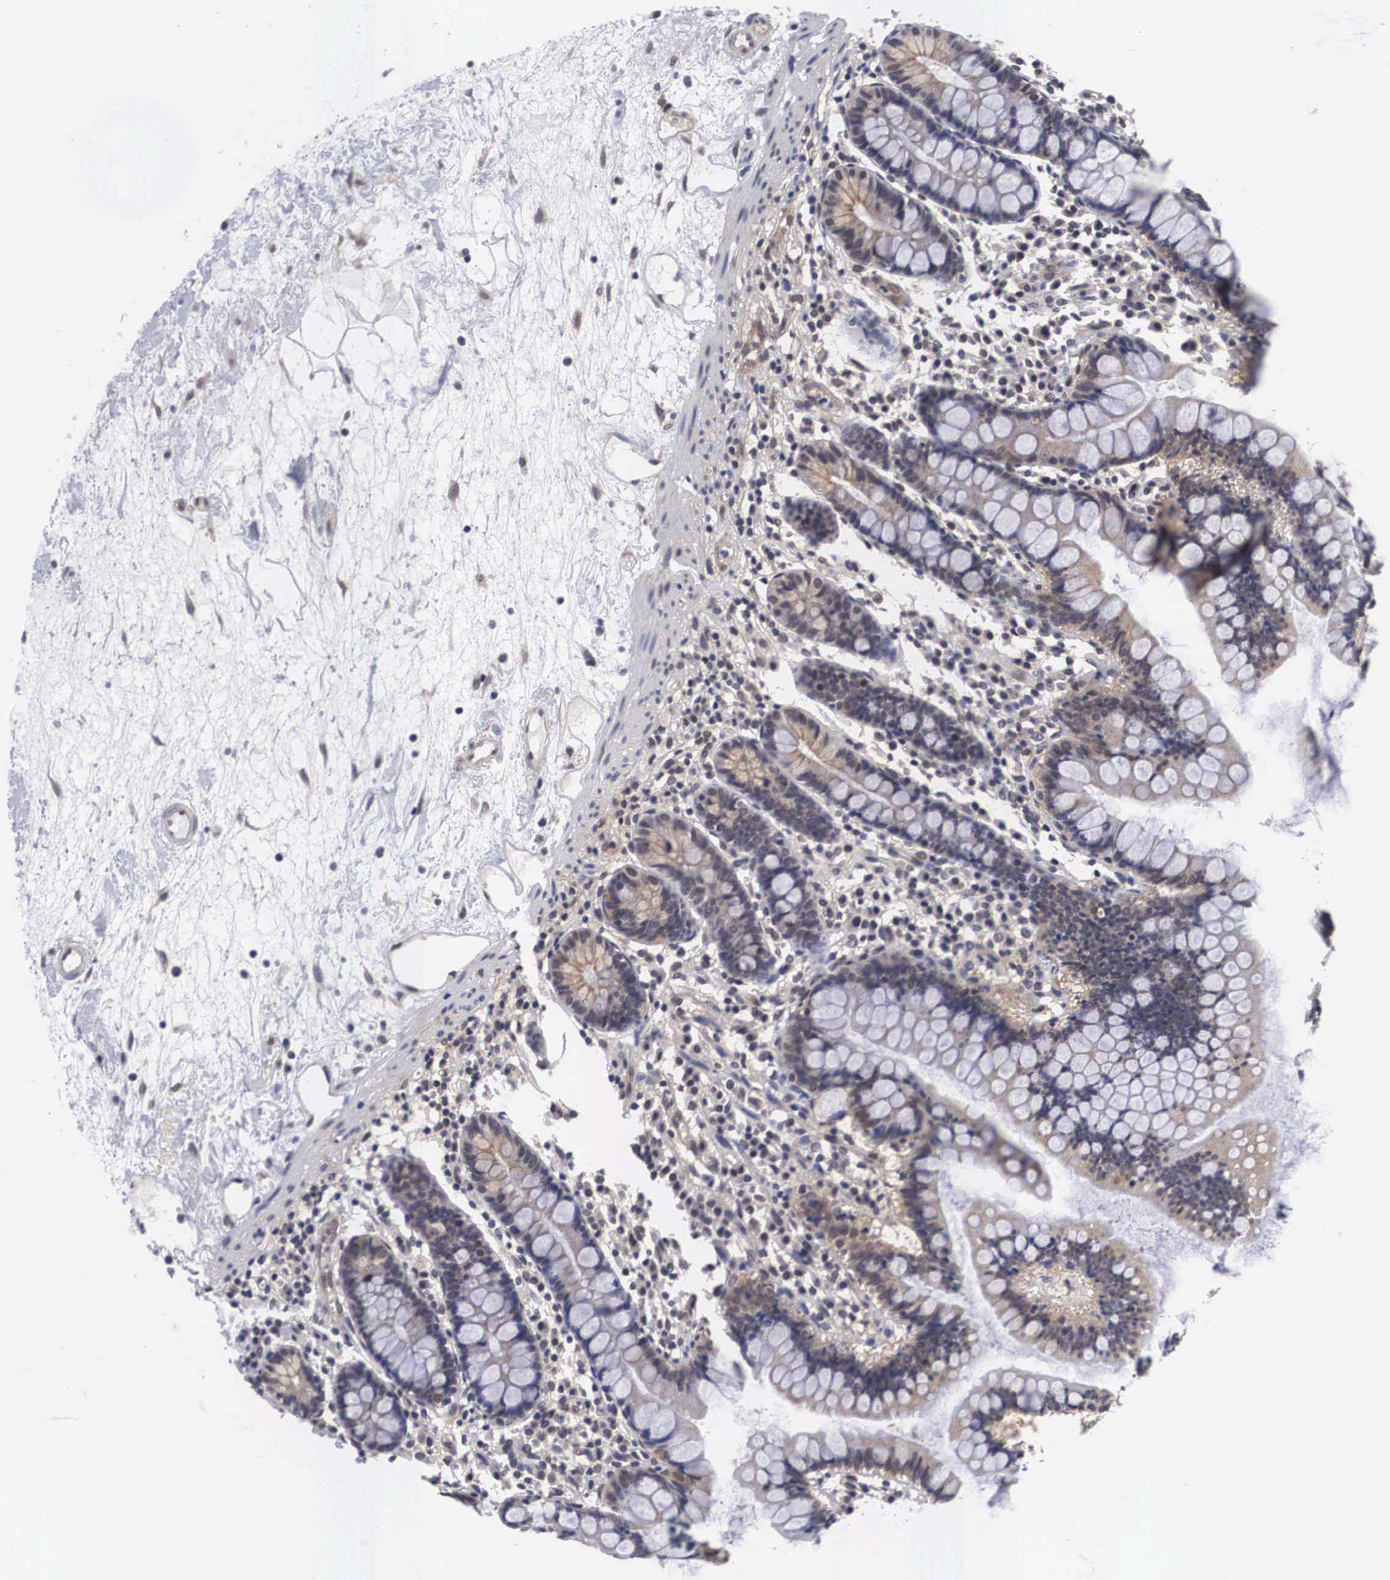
{"staining": {"intensity": "moderate", "quantity": ">75%", "location": "cytoplasmic/membranous"}, "tissue": "small intestine", "cell_type": "Glandular cells", "image_type": "normal", "snomed": [{"axis": "morphology", "description": "Normal tissue, NOS"}, {"axis": "topography", "description": "Small intestine"}], "caption": "Moderate cytoplasmic/membranous protein staining is identified in about >75% of glandular cells in small intestine.", "gene": "OTX2", "patient": {"sex": "female", "age": 51}}